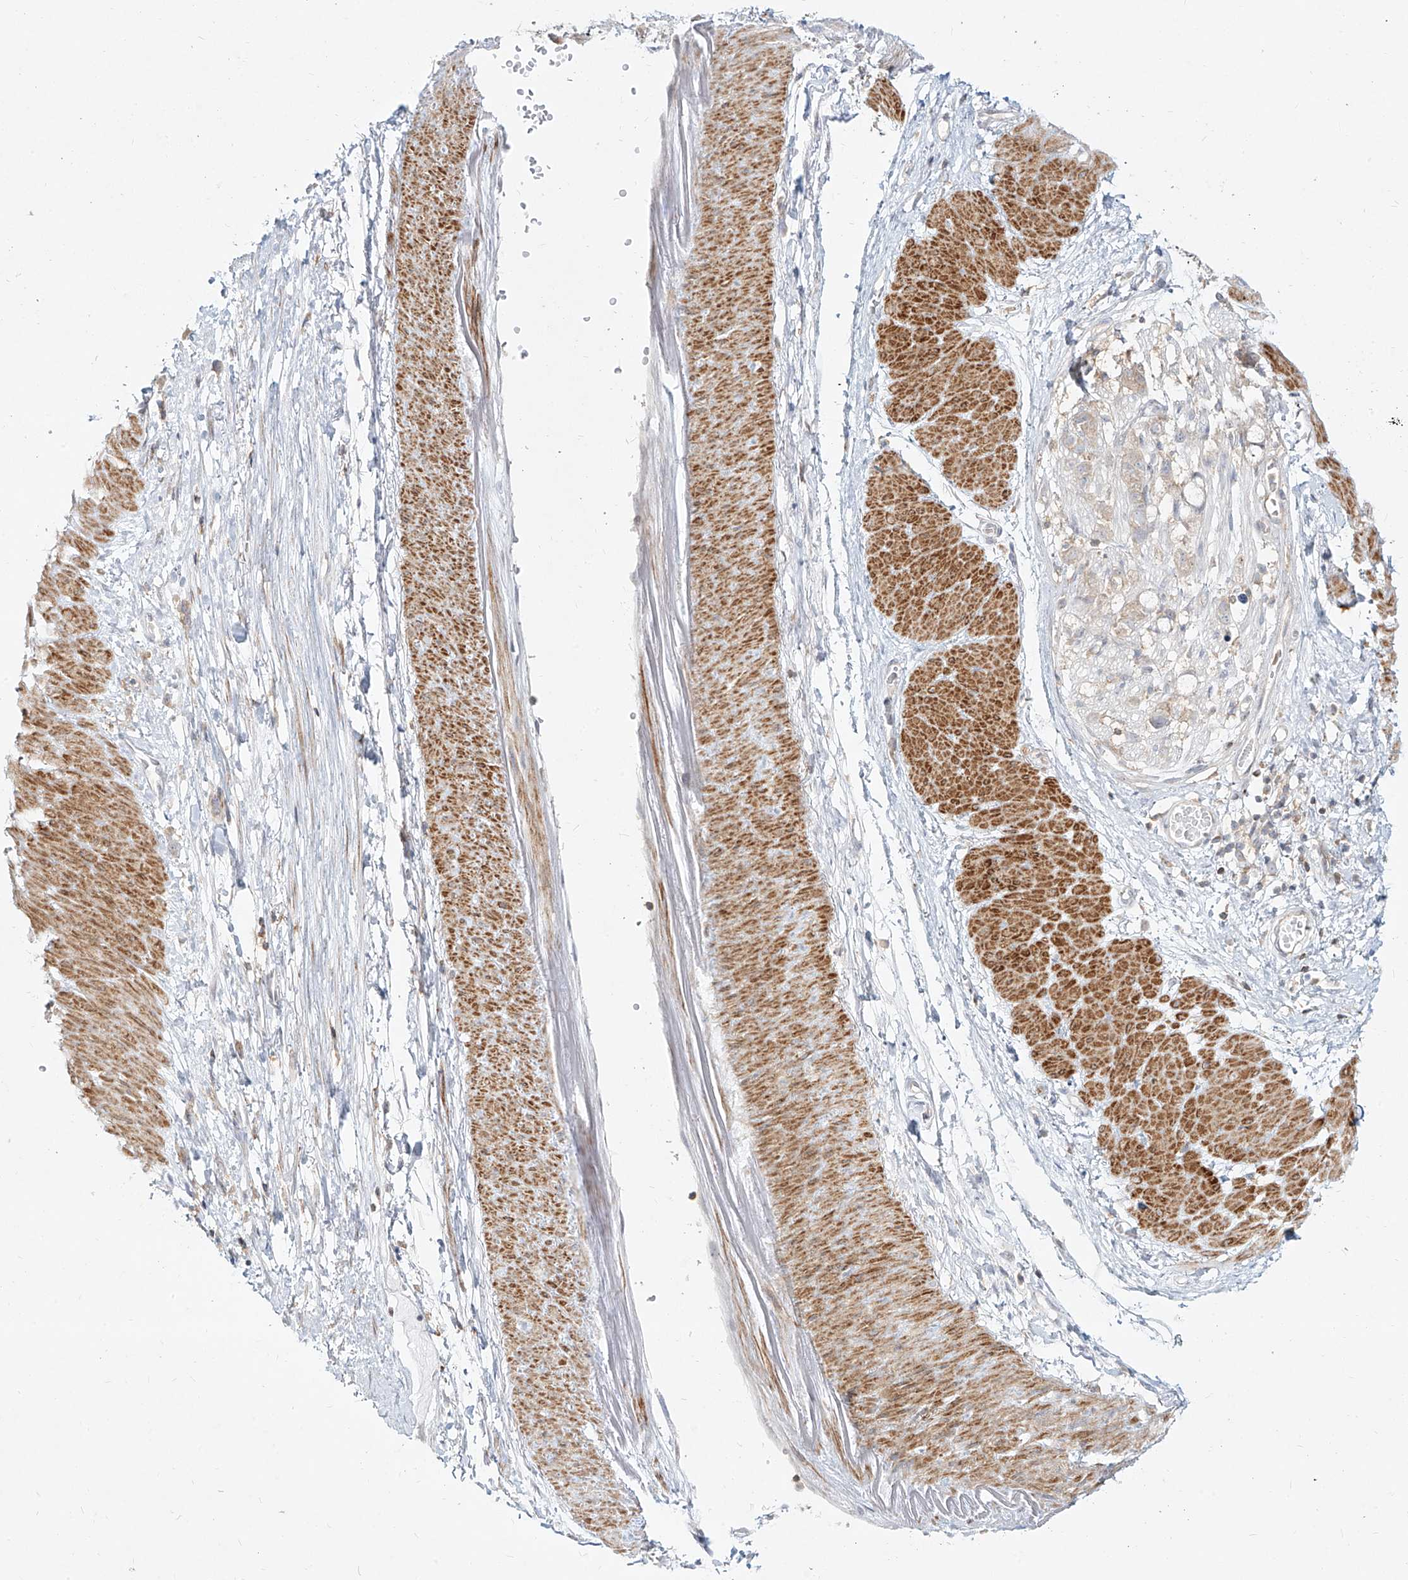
{"staining": {"intensity": "negative", "quantity": "none", "location": "none"}, "tissue": "stomach cancer", "cell_type": "Tumor cells", "image_type": "cancer", "snomed": [{"axis": "morphology", "description": "Adenocarcinoma, NOS"}, {"axis": "topography", "description": "Stomach"}], "caption": "Immunohistochemical staining of stomach adenocarcinoma reveals no significant expression in tumor cells.", "gene": "SLC2A12", "patient": {"sex": "female", "age": 76}}